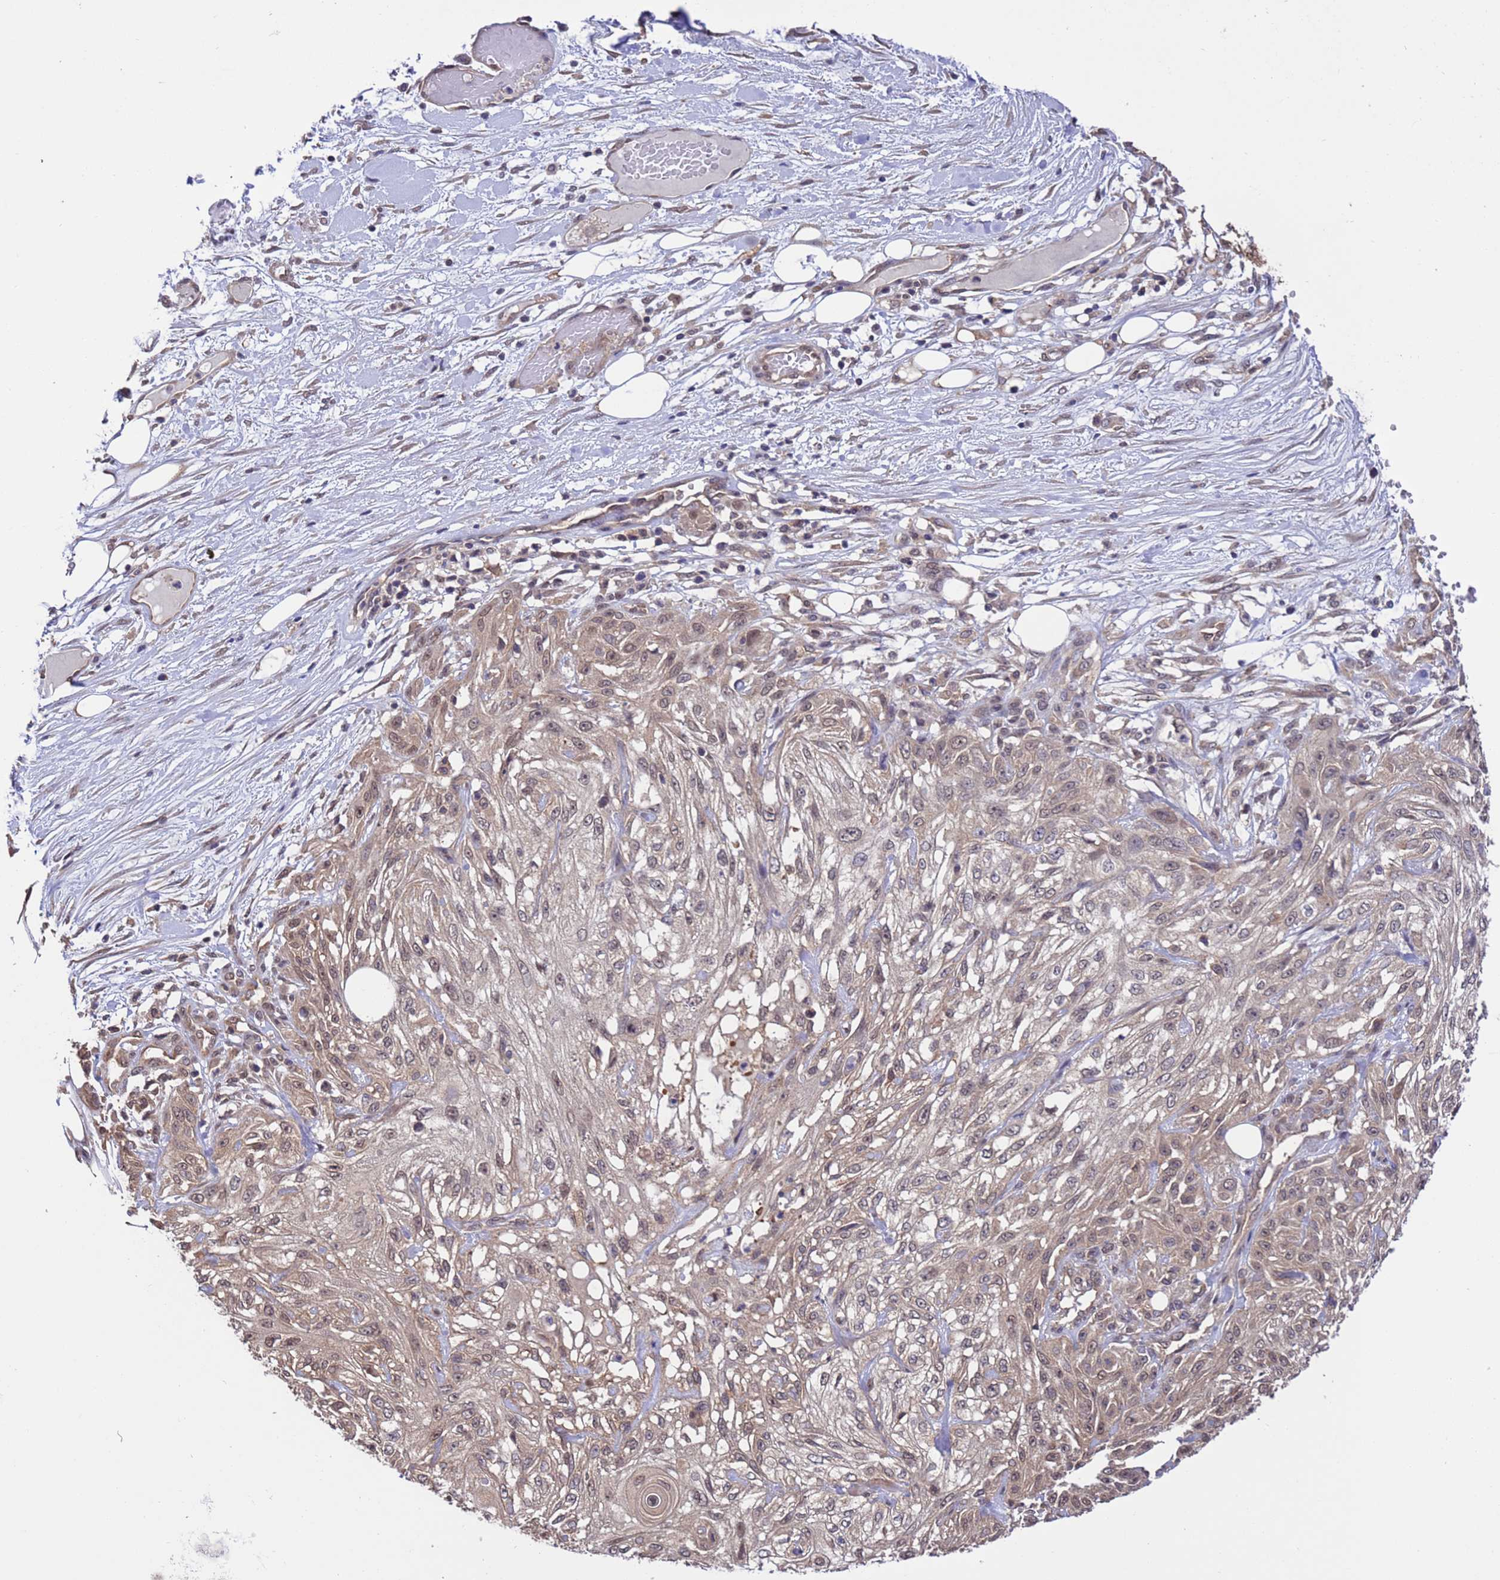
{"staining": {"intensity": "weak", "quantity": "25%-75%", "location": "cytoplasmic/membranous,nuclear"}, "tissue": "skin cancer", "cell_type": "Tumor cells", "image_type": "cancer", "snomed": [{"axis": "morphology", "description": "Squamous cell carcinoma, NOS"}, {"axis": "morphology", "description": "Squamous cell carcinoma, metastatic, NOS"}, {"axis": "topography", "description": "Skin"}, {"axis": "topography", "description": "Lymph node"}], "caption": "Weak cytoplasmic/membranous and nuclear positivity for a protein is identified in about 25%-75% of tumor cells of skin cancer using IHC.", "gene": "ZFP69B", "patient": {"sex": "male", "age": 75}}